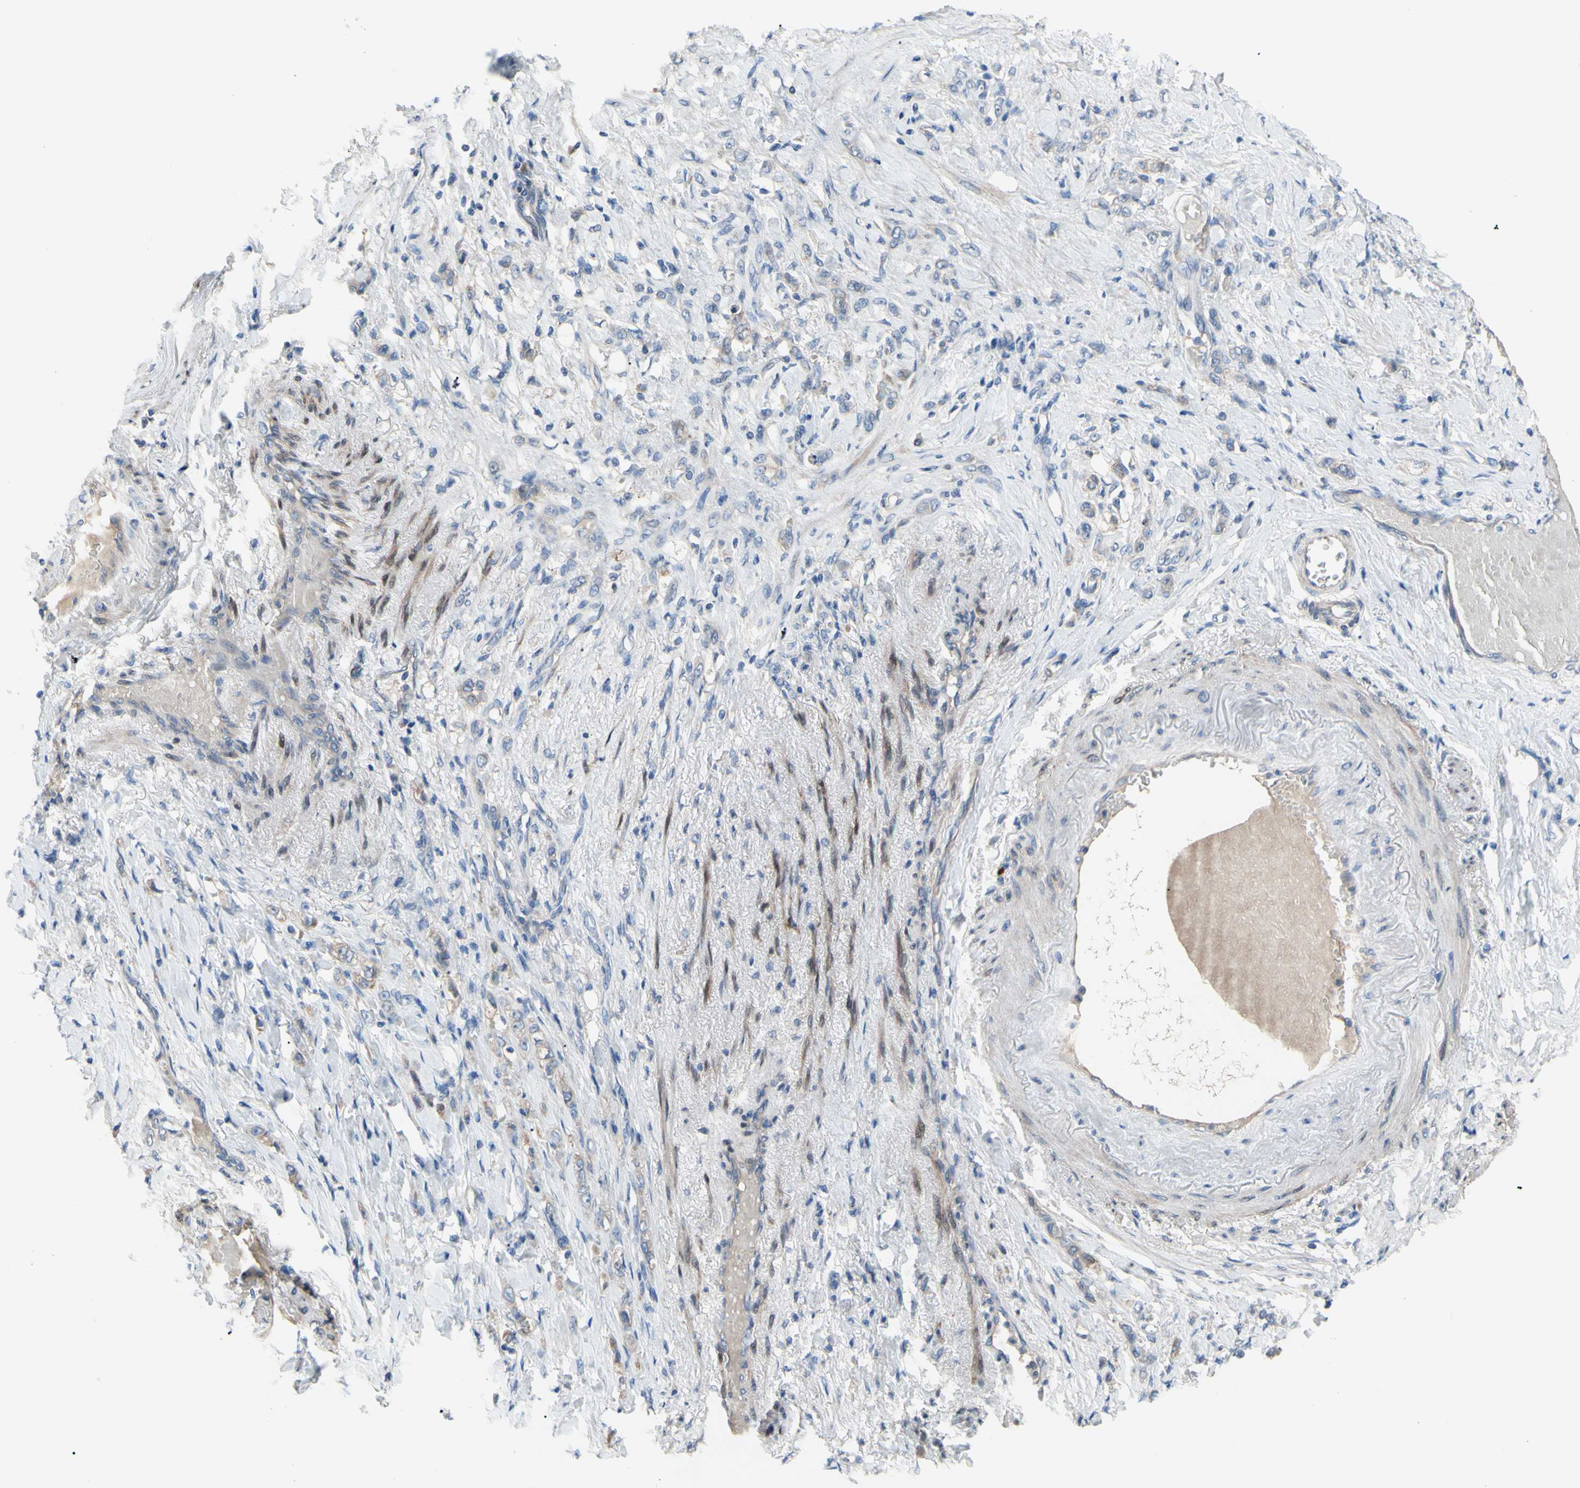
{"staining": {"intensity": "weak", "quantity": "25%-75%", "location": "cytoplasmic/membranous"}, "tissue": "stomach cancer", "cell_type": "Tumor cells", "image_type": "cancer", "snomed": [{"axis": "morphology", "description": "Adenocarcinoma, NOS"}, {"axis": "topography", "description": "Stomach"}], "caption": "A low amount of weak cytoplasmic/membranous staining is seen in approximately 25%-75% of tumor cells in stomach cancer tissue.", "gene": "TMEM59L", "patient": {"sex": "male", "age": 82}}